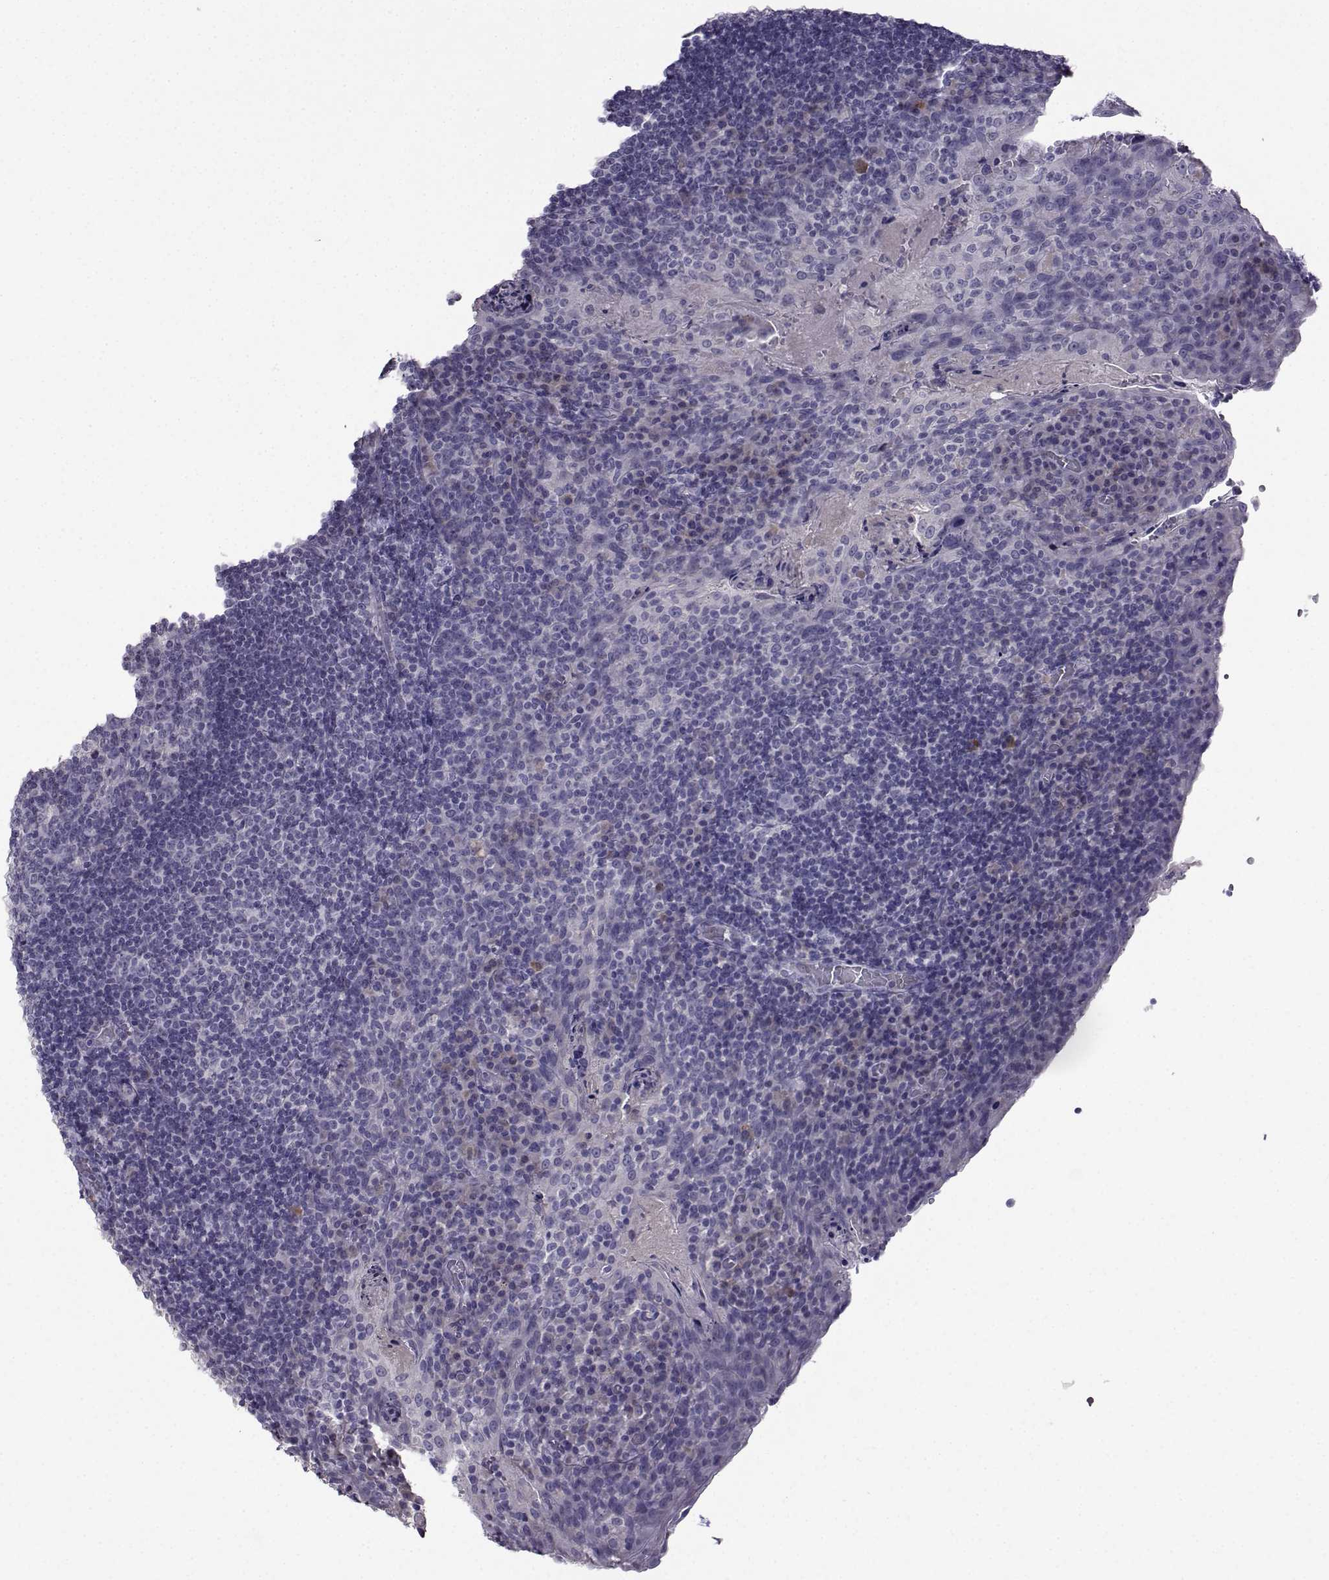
{"staining": {"intensity": "negative", "quantity": "none", "location": "none"}, "tissue": "tonsil", "cell_type": "Germinal center cells", "image_type": "normal", "snomed": [{"axis": "morphology", "description": "Normal tissue, NOS"}, {"axis": "topography", "description": "Tonsil"}], "caption": "Image shows no significant protein positivity in germinal center cells of benign tonsil. (Brightfield microscopy of DAB (3,3'-diaminobenzidine) immunohistochemistry at high magnification).", "gene": "CRYBB1", "patient": {"sex": "male", "age": 17}}